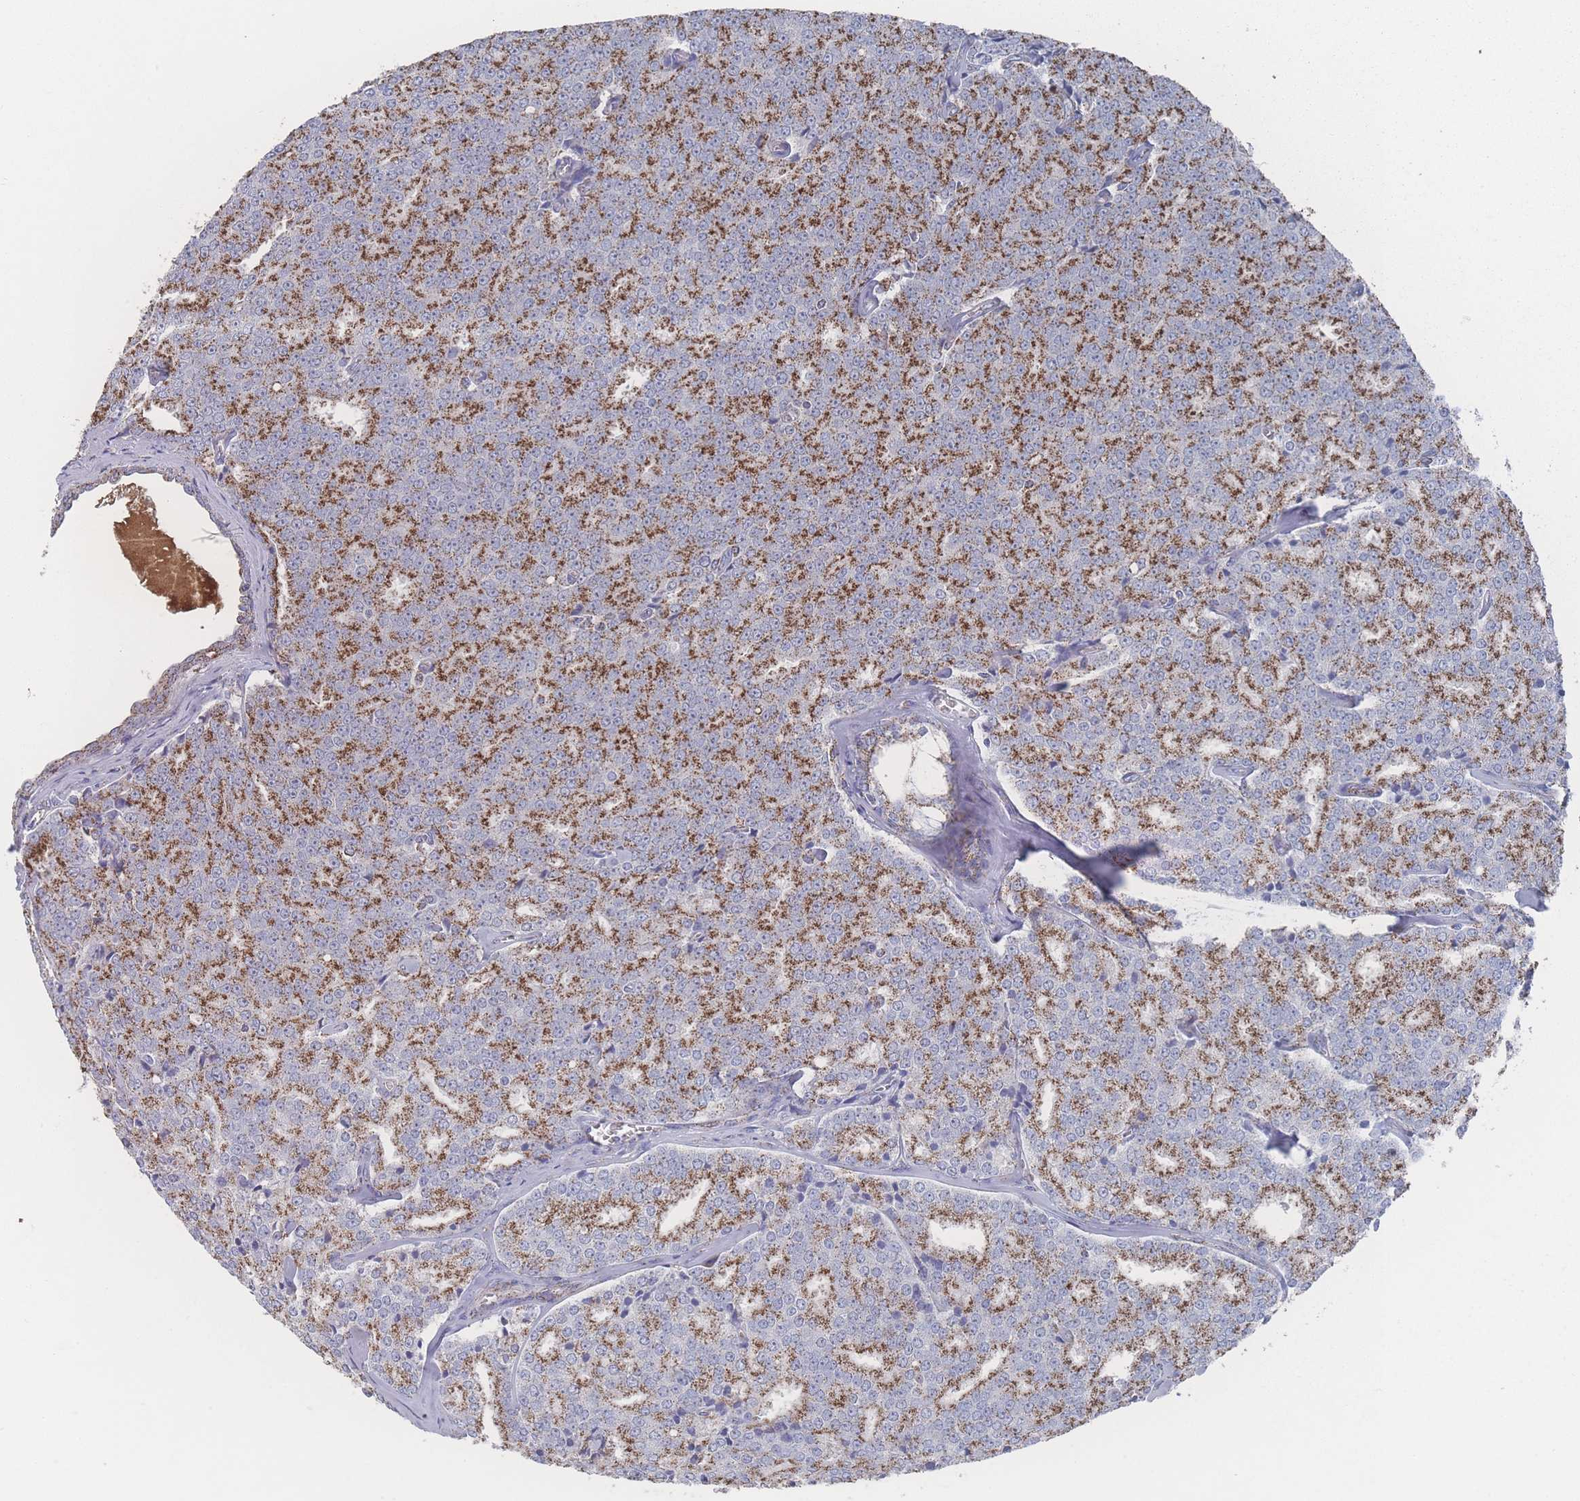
{"staining": {"intensity": "strong", "quantity": ">75%", "location": "cytoplasmic/membranous"}, "tissue": "prostate cancer", "cell_type": "Tumor cells", "image_type": "cancer", "snomed": [{"axis": "morphology", "description": "Adenocarcinoma, Low grade"}, {"axis": "topography", "description": "Prostate"}], "caption": "Prostate cancer (low-grade adenocarcinoma) stained with a protein marker demonstrates strong staining in tumor cells.", "gene": "PEX14", "patient": {"sex": "male", "age": 60}}